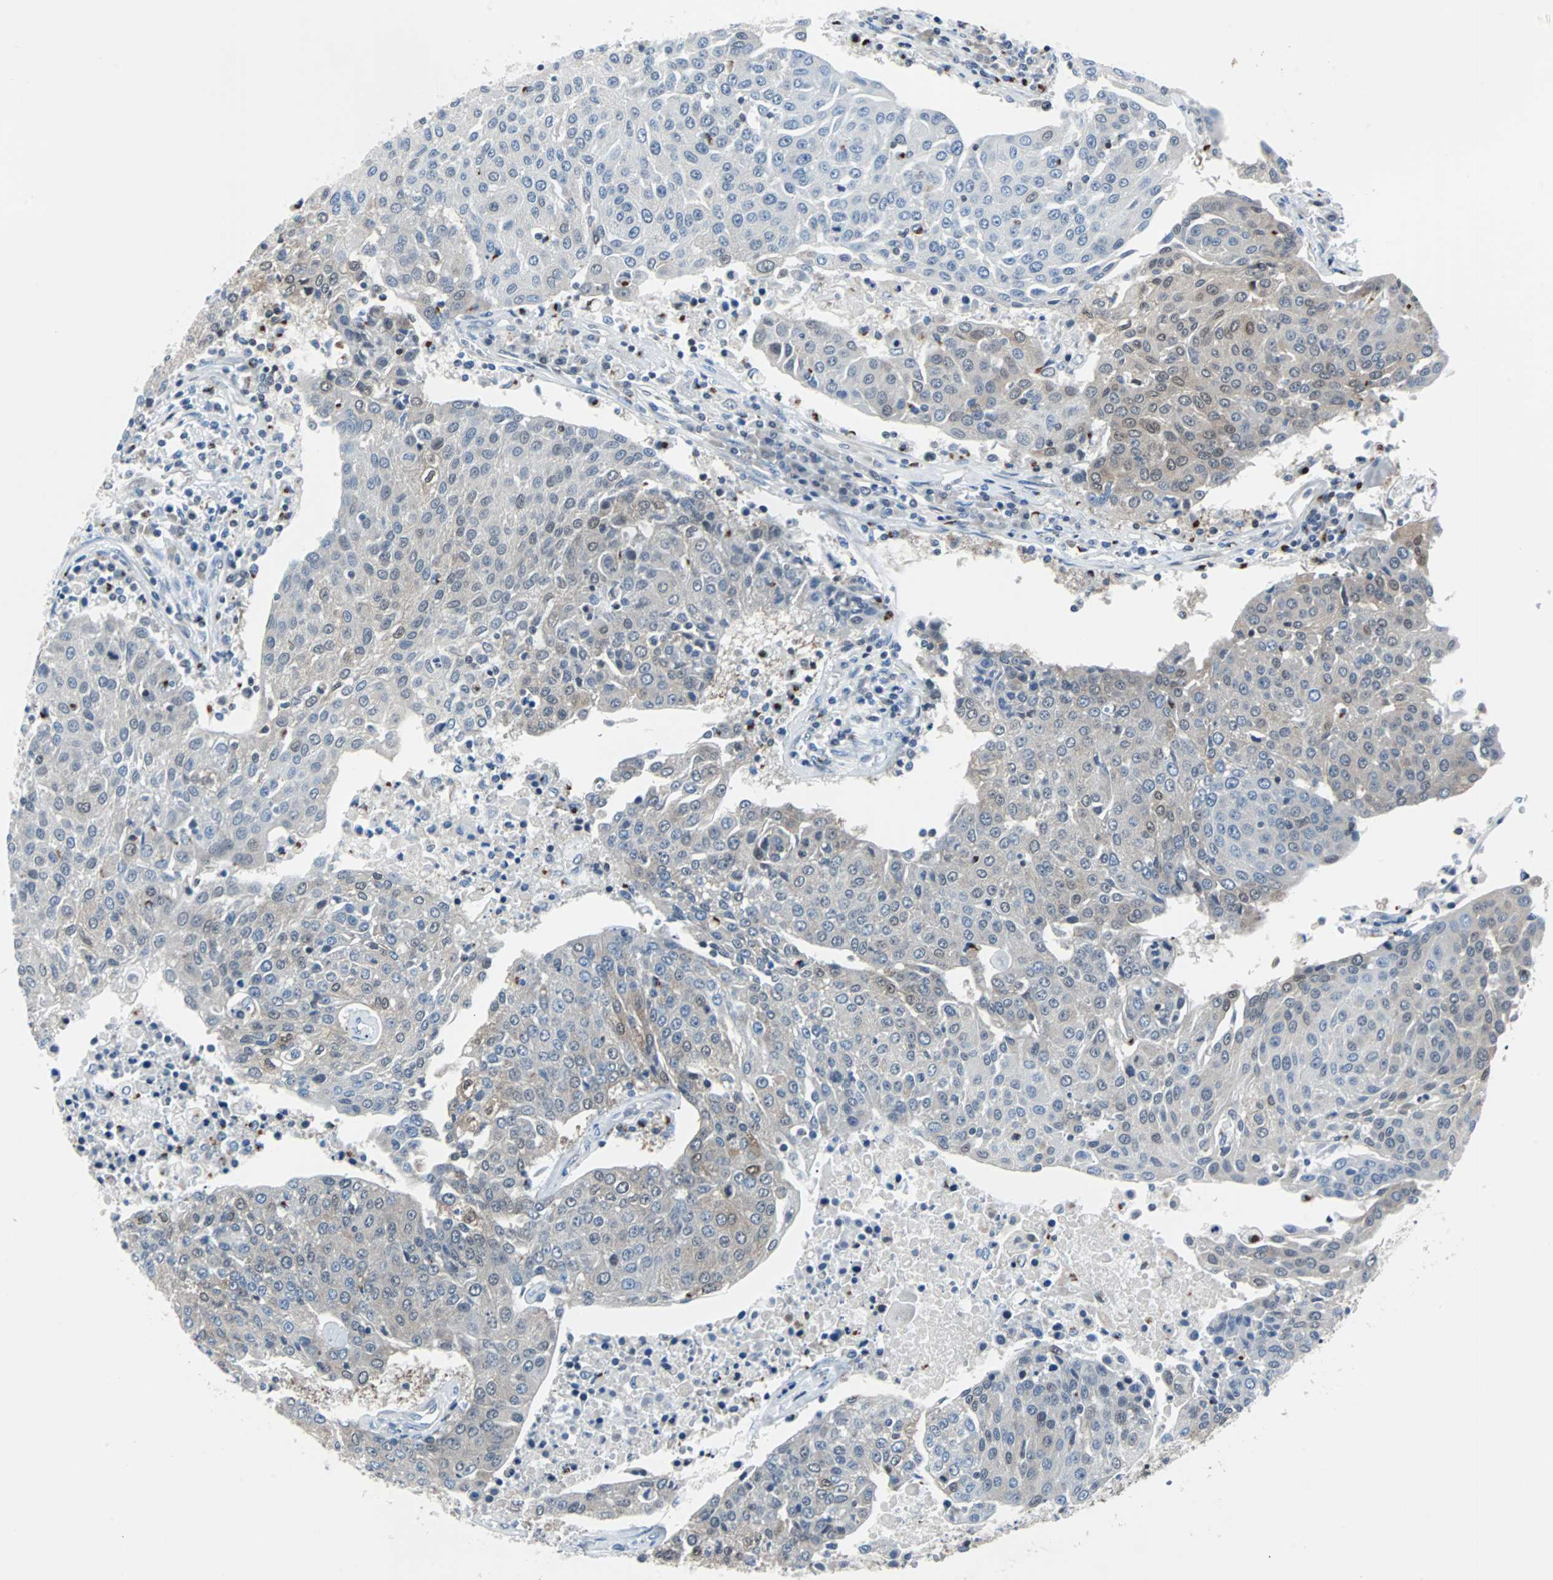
{"staining": {"intensity": "weak", "quantity": "25%-75%", "location": "cytoplasmic/membranous,nuclear"}, "tissue": "urothelial cancer", "cell_type": "Tumor cells", "image_type": "cancer", "snomed": [{"axis": "morphology", "description": "Urothelial carcinoma, High grade"}, {"axis": "topography", "description": "Urinary bladder"}], "caption": "Immunohistochemistry (IHC) image of human high-grade urothelial carcinoma stained for a protein (brown), which exhibits low levels of weak cytoplasmic/membranous and nuclear expression in approximately 25%-75% of tumor cells.", "gene": "MAP2K6", "patient": {"sex": "female", "age": 85}}